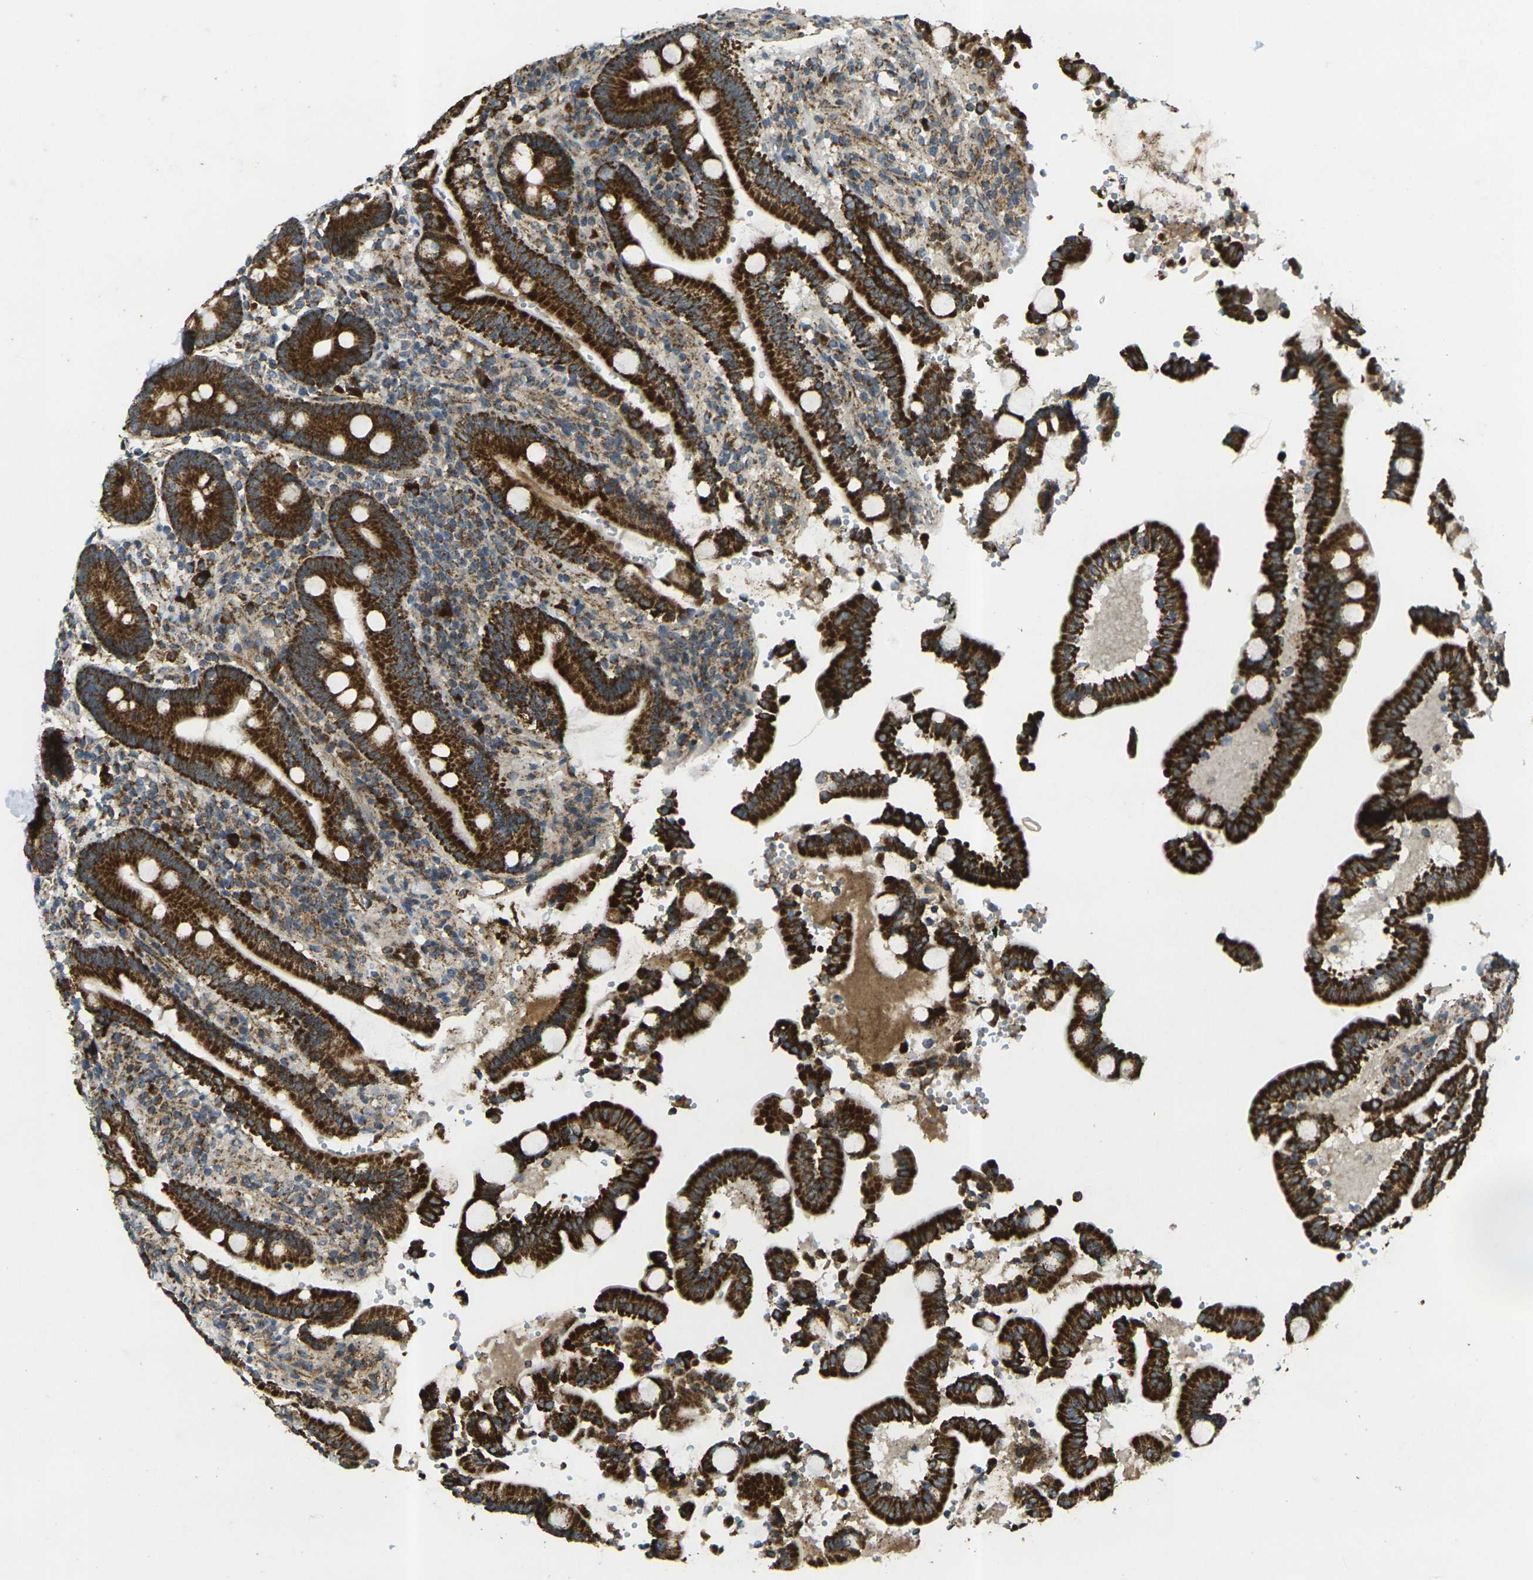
{"staining": {"intensity": "strong", "quantity": ">75%", "location": "cytoplasmic/membranous"}, "tissue": "duodenum", "cell_type": "Glandular cells", "image_type": "normal", "snomed": [{"axis": "morphology", "description": "Normal tissue, NOS"}, {"axis": "topography", "description": "Small intestine, NOS"}], "caption": "Immunohistochemistry (IHC) staining of benign duodenum, which exhibits high levels of strong cytoplasmic/membranous positivity in approximately >75% of glandular cells indicating strong cytoplasmic/membranous protein positivity. The staining was performed using DAB (3,3'-diaminobenzidine) (brown) for protein detection and nuclei were counterstained in hematoxylin (blue).", "gene": "IGF1R", "patient": {"sex": "female", "age": 71}}